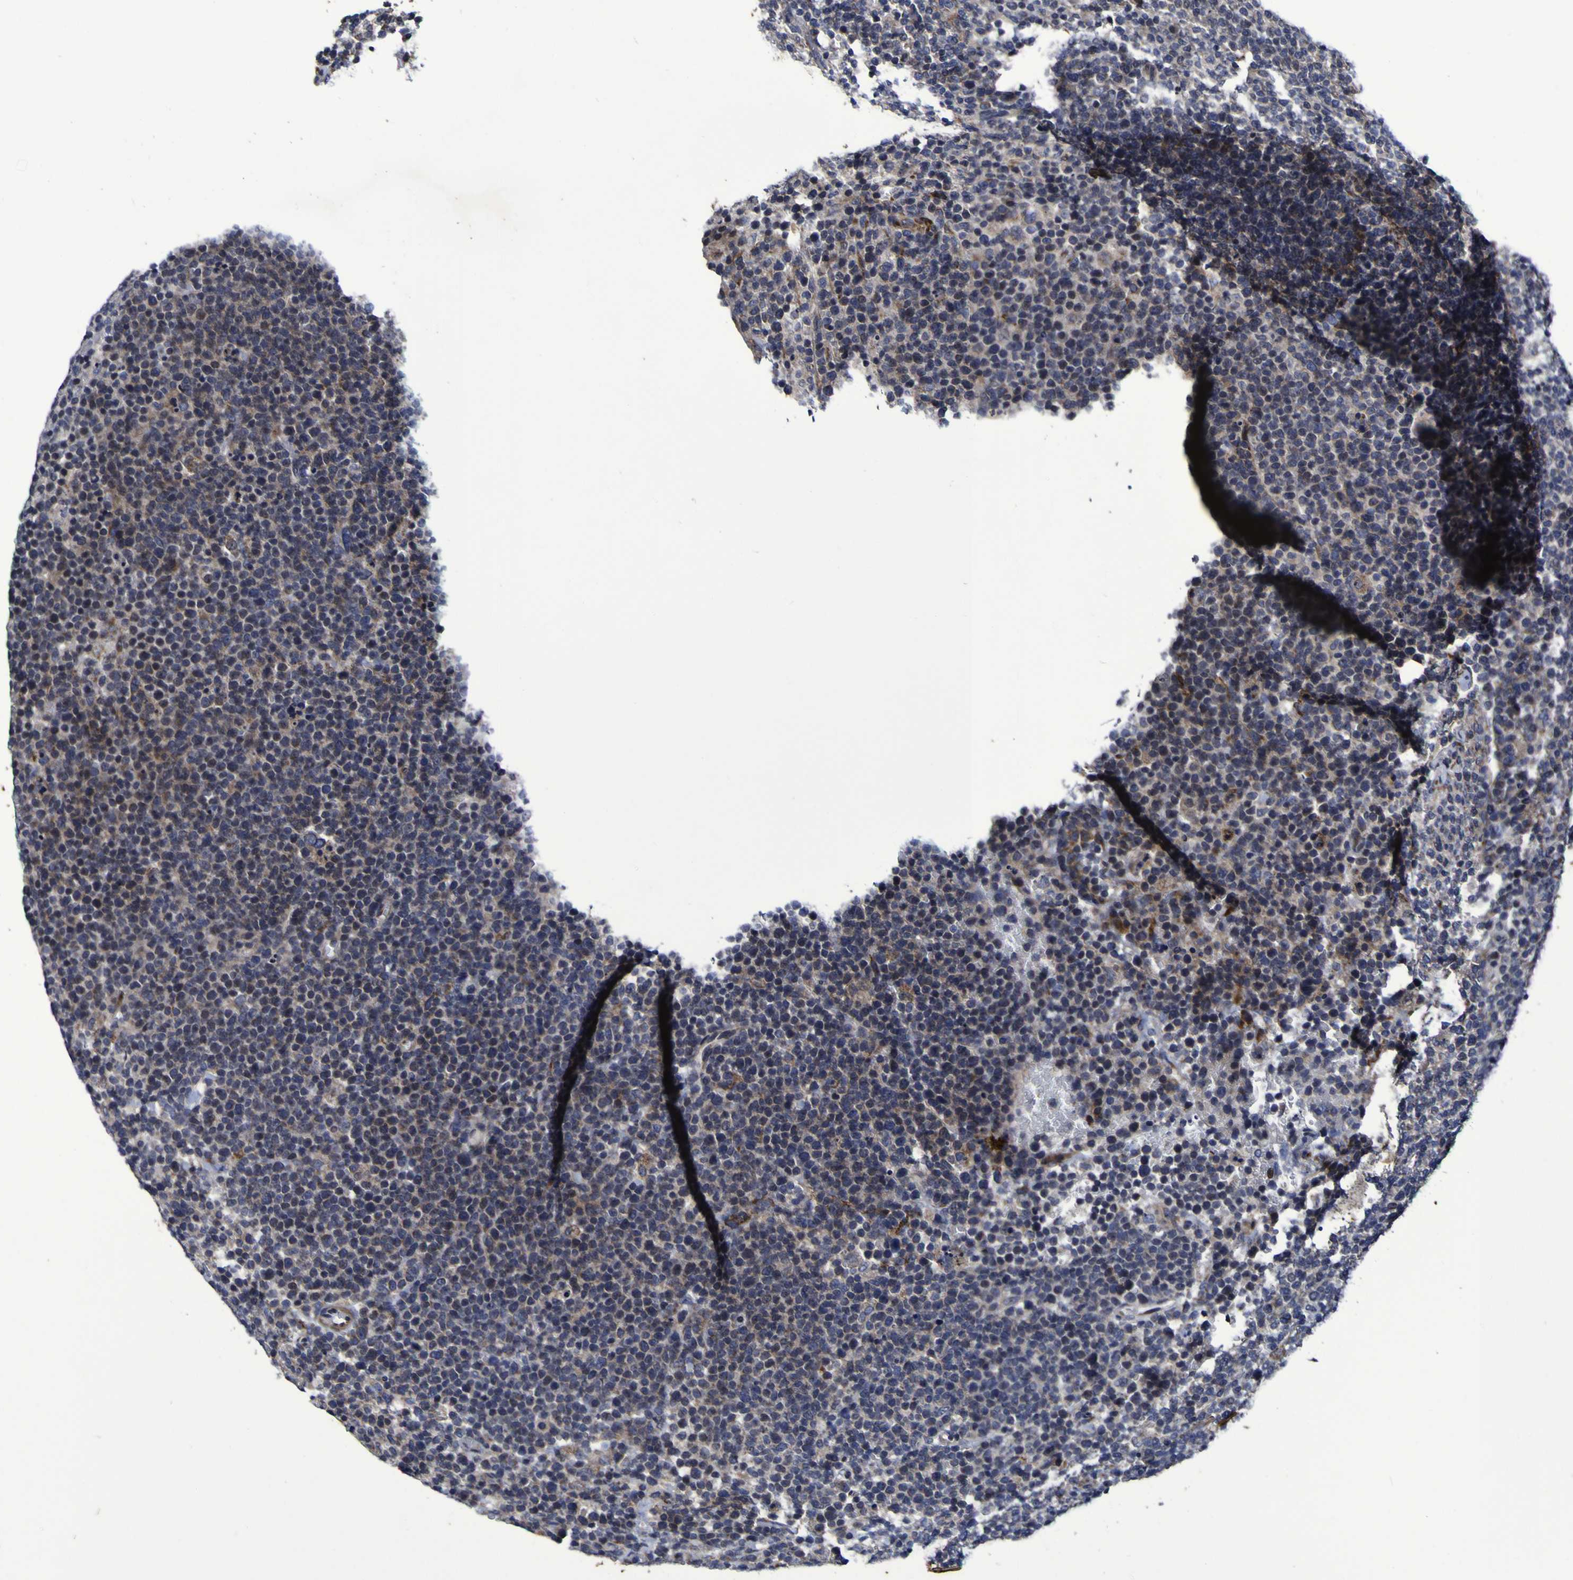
{"staining": {"intensity": "weak", "quantity": "25%-75%", "location": "cytoplasmic/membranous"}, "tissue": "lymphoma", "cell_type": "Tumor cells", "image_type": "cancer", "snomed": [{"axis": "morphology", "description": "Malignant lymphoma, non-Hodgkin's type, High grade"}, {"axis": "topography", "description": "Lymph node"}], "caption": "Immunohistochemistry photomicrograph of lymphoma stained for a protein (brown), which demonstrates low levels of weak cytoplasmic/membranous expression in approximately 25%-75% of tumor cells.", "gene": "P3H1", "patient": {"sex": "male", "age": 61}}